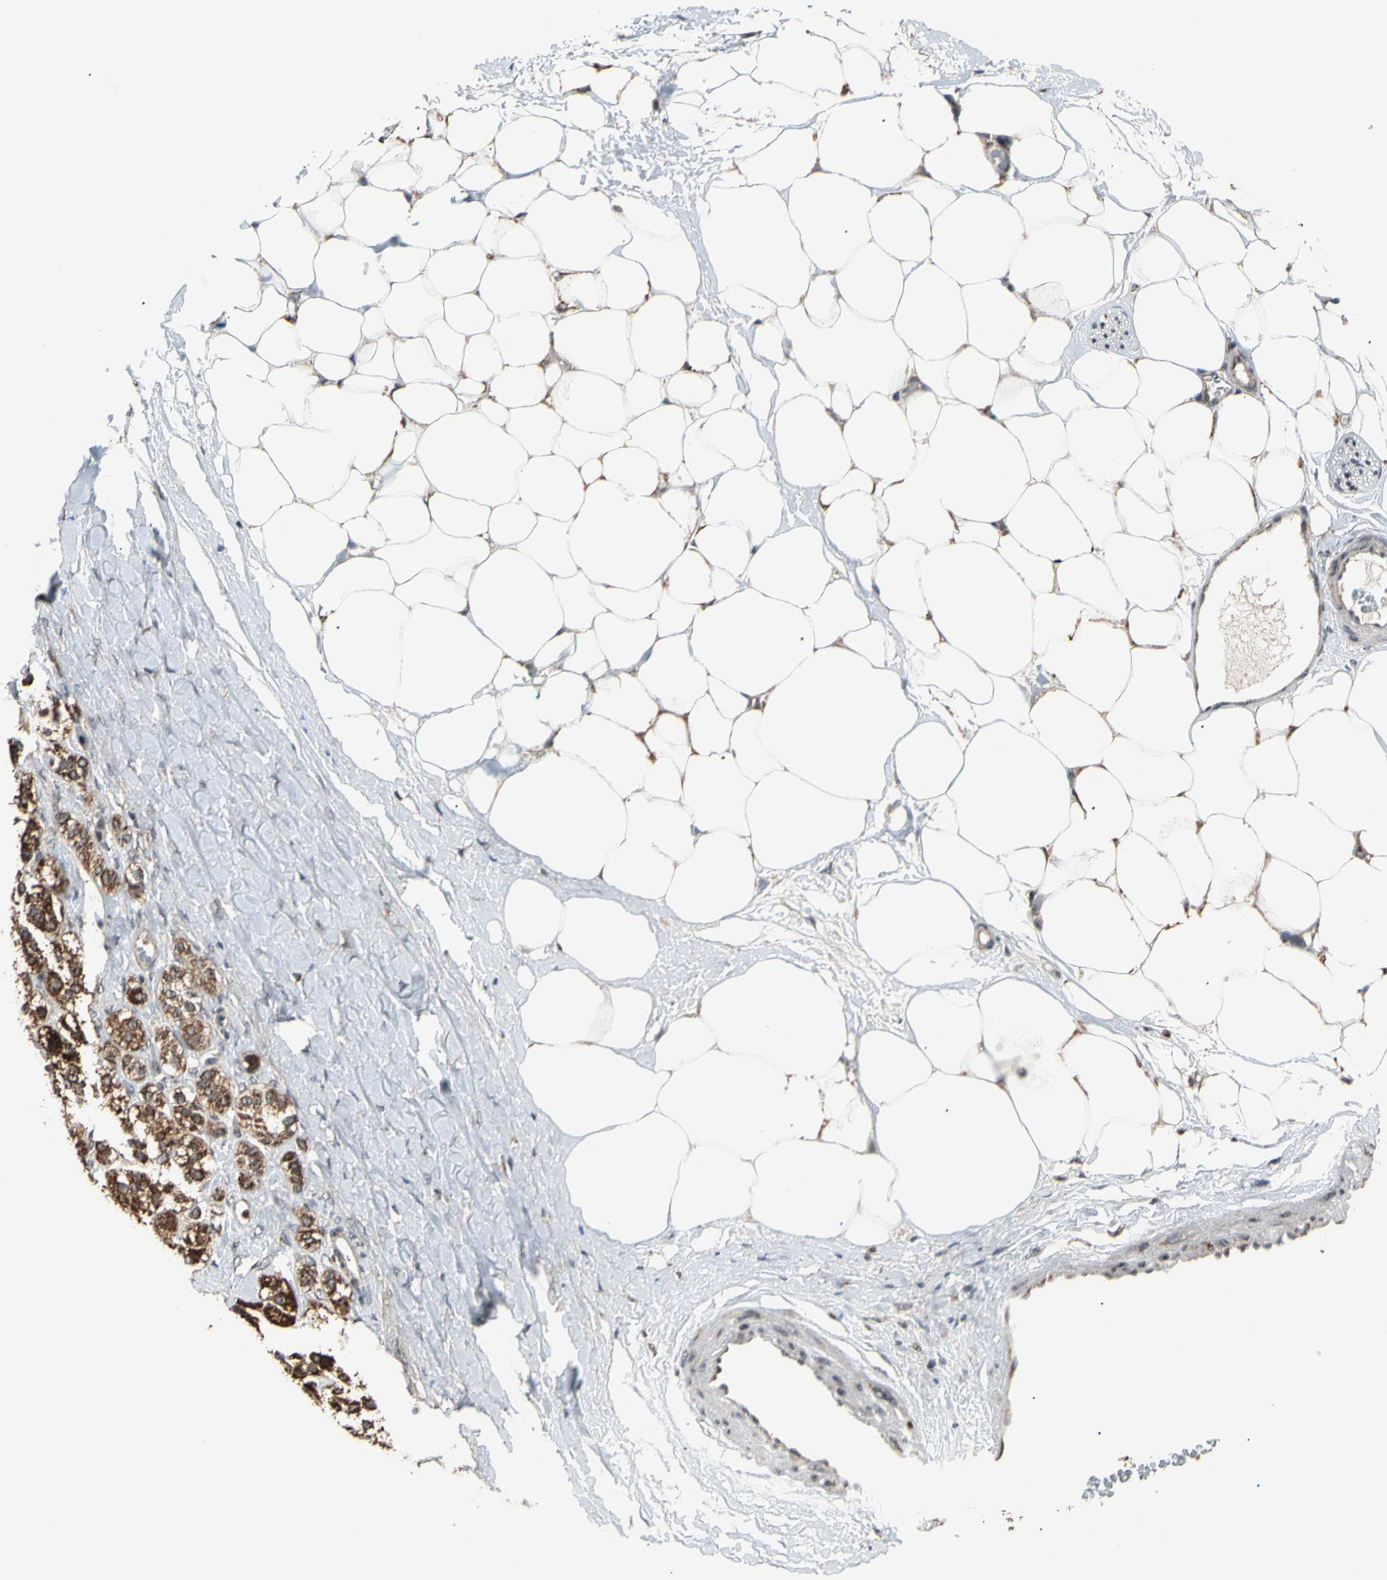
{"staining": {"intensity": "strong", "quantity": ">75%", "location": "cytoplasmic/membranous,nuclear"}, "tissue": "adrenal gland", "cell_type": "Glandular cells", "image_type": "normal", "snomed": [{"axis": "morphology", "description": "Normal tissue, NOS"}, {"axis": "topography", "description": "Adrenal gland"}], "caption": "Glandular cells display high levels of strong cytoplasmic/membranous,nuclear positivity in about >75% of cells in normal adrenal gland.", "gene": "E2F1", "patient": {"sex": "male", "age": 57}}